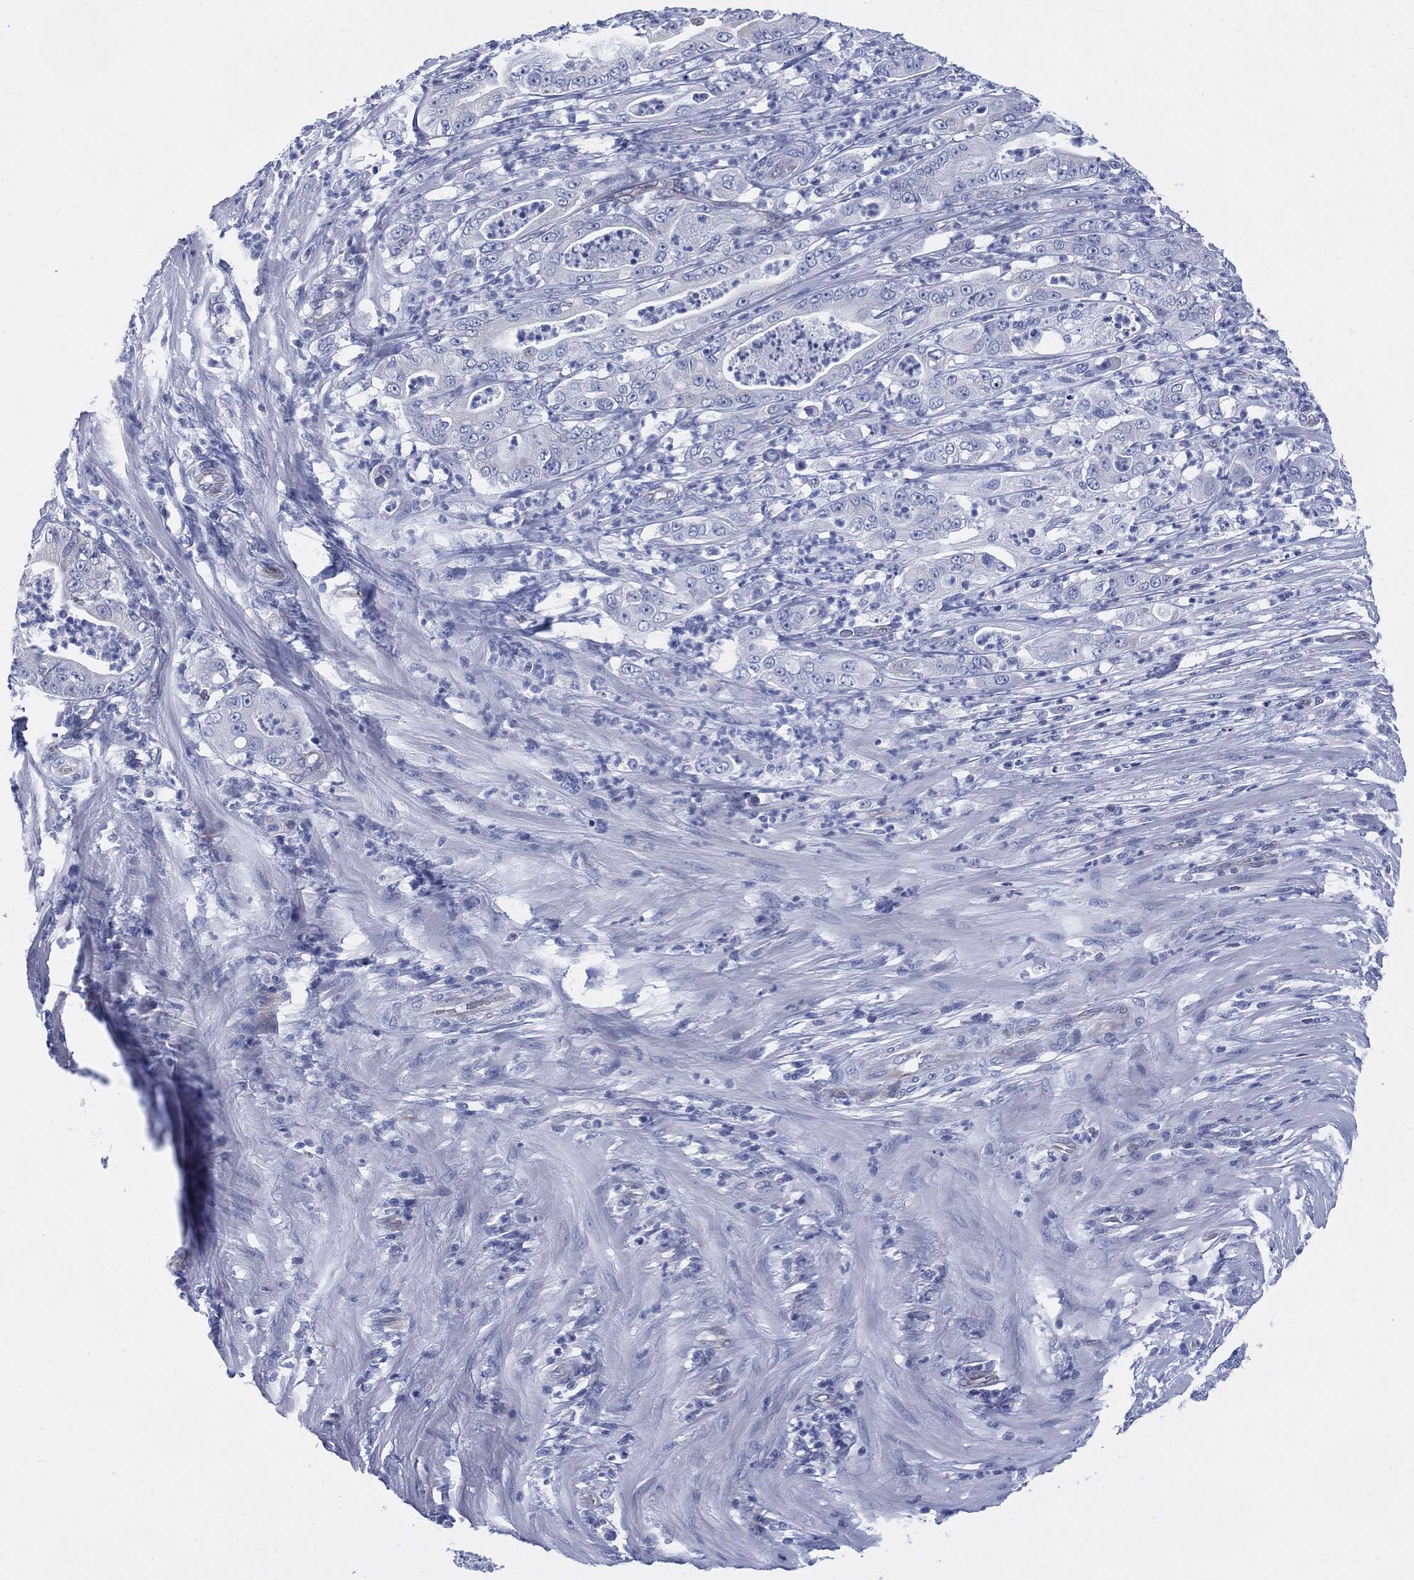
{"staining": {"intensity": "negative", "quantity": "none", "location": "none"}, "tissue": "pancreatic cancer", "cell_type": "Tumor cells", "image_type": "cancer", "snomed": [{"axis": "morphology", "description": "Adenocarcinoma, NOS"}, {"axis": "topography", "description": "Pancreas"}], "caption": "Adenocarcinoma (pancreatic) was stained to show a protein in brown. There is no significant staining in tumor cells. (Stains: DAB immunohistochemistry (IHC) with hematoxylin counter stain, Microscopy: brightfield microscopy at high magnification).", "gene": "DDI1", "patient": {"sex": "male", "age": 71}}